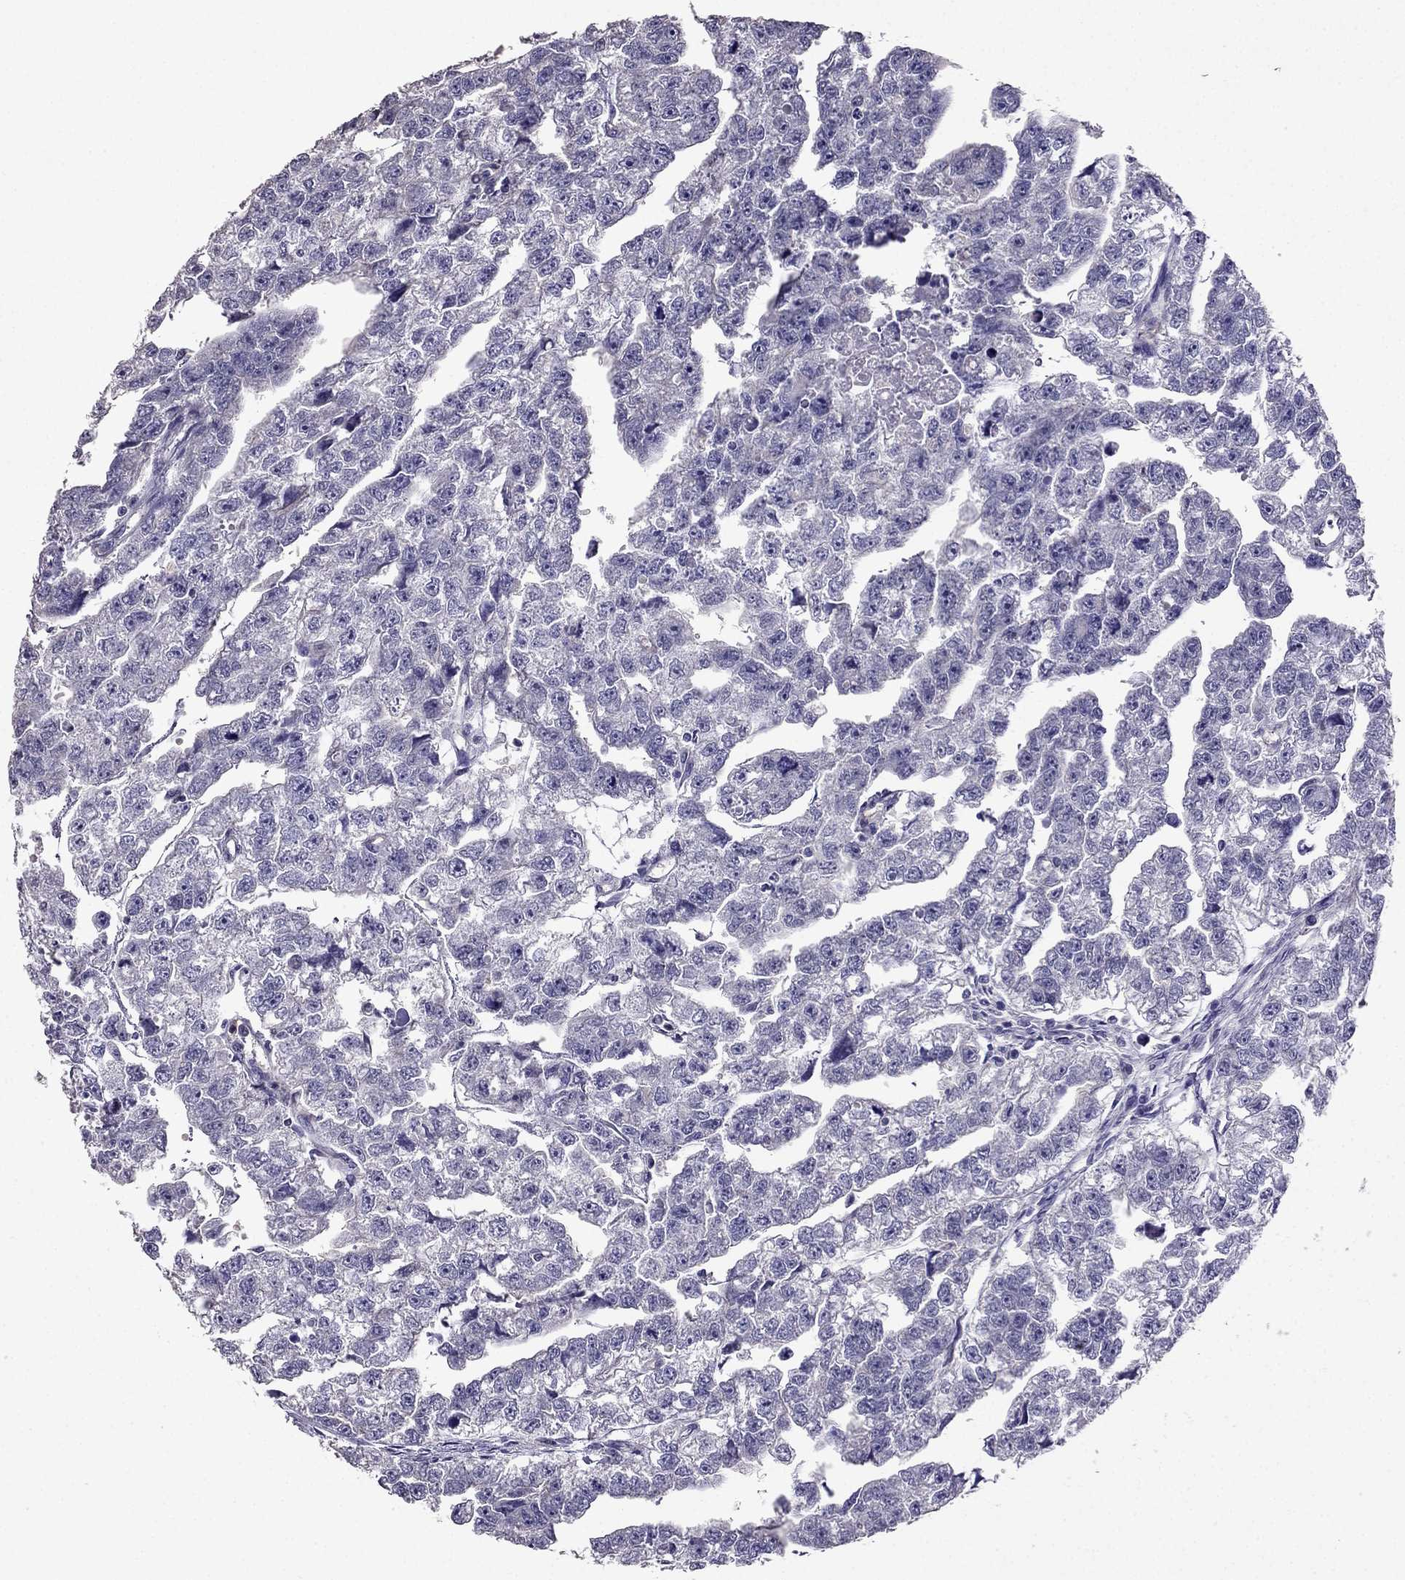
{"staining": {"intensity": "negative", "quantity": "none", "location": "none"}, "tissue": "testis cancer", "cell_type": "Tumor cells", "image_type": "cancer", "snomed": [{"axis": "morphology", "description": "Carcinoma, Embryonal, NOS"}, {"axis": "morphology", "description": "Teratoma, malignant, NOS"}, {"axis": "topography", "description": "Testis"}], "caption": "The histopathology image reveals no staining of tumor cells in testis cancer (embryonal carcinoma). (IHC, brightfield microscopy, high magnification).", "gene": "RFLNB", "patient": {"sex": "male", "age": 44}}